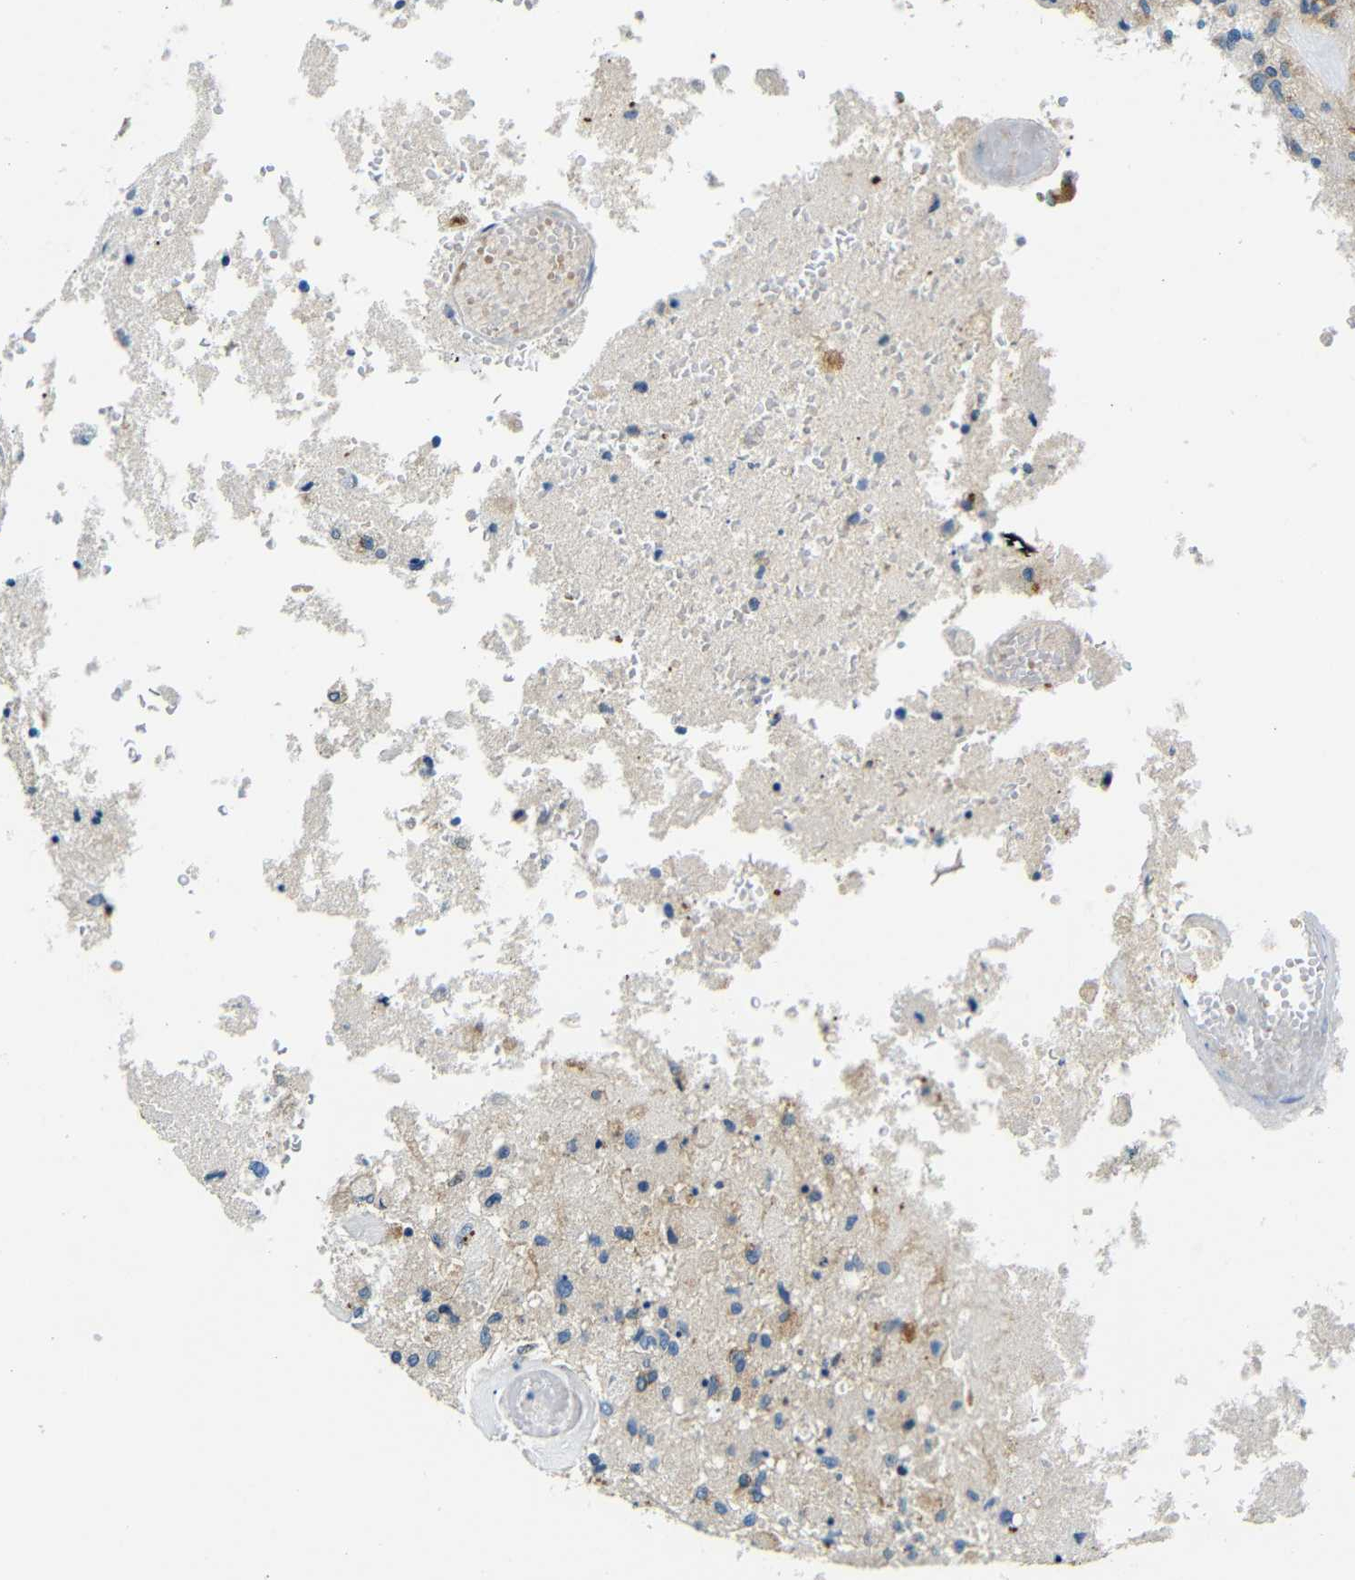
{"staining": {"intensity": "moderate", "quantity": "<25%", "location": "cytoplasmic/membranous"}, "tissue": "glioma", "cell_type": "Tumor cells", "image_type": "cancer", "snomed": [{"axis": "morphology", "description": "Normal tissue, NOS"}, {"axis": "morphology", "description": "Glioma, malignant, High grade"}, {"axis": "topography", "description": "Cerebral cortex"}], "caption": "Protein analysis of glioma tissue demonstrates moderate cytoplasmic/membranous staining in about <25% of tumor cells.", "gene": "USO1", "patient": {"sex": "male", "age": 77}}